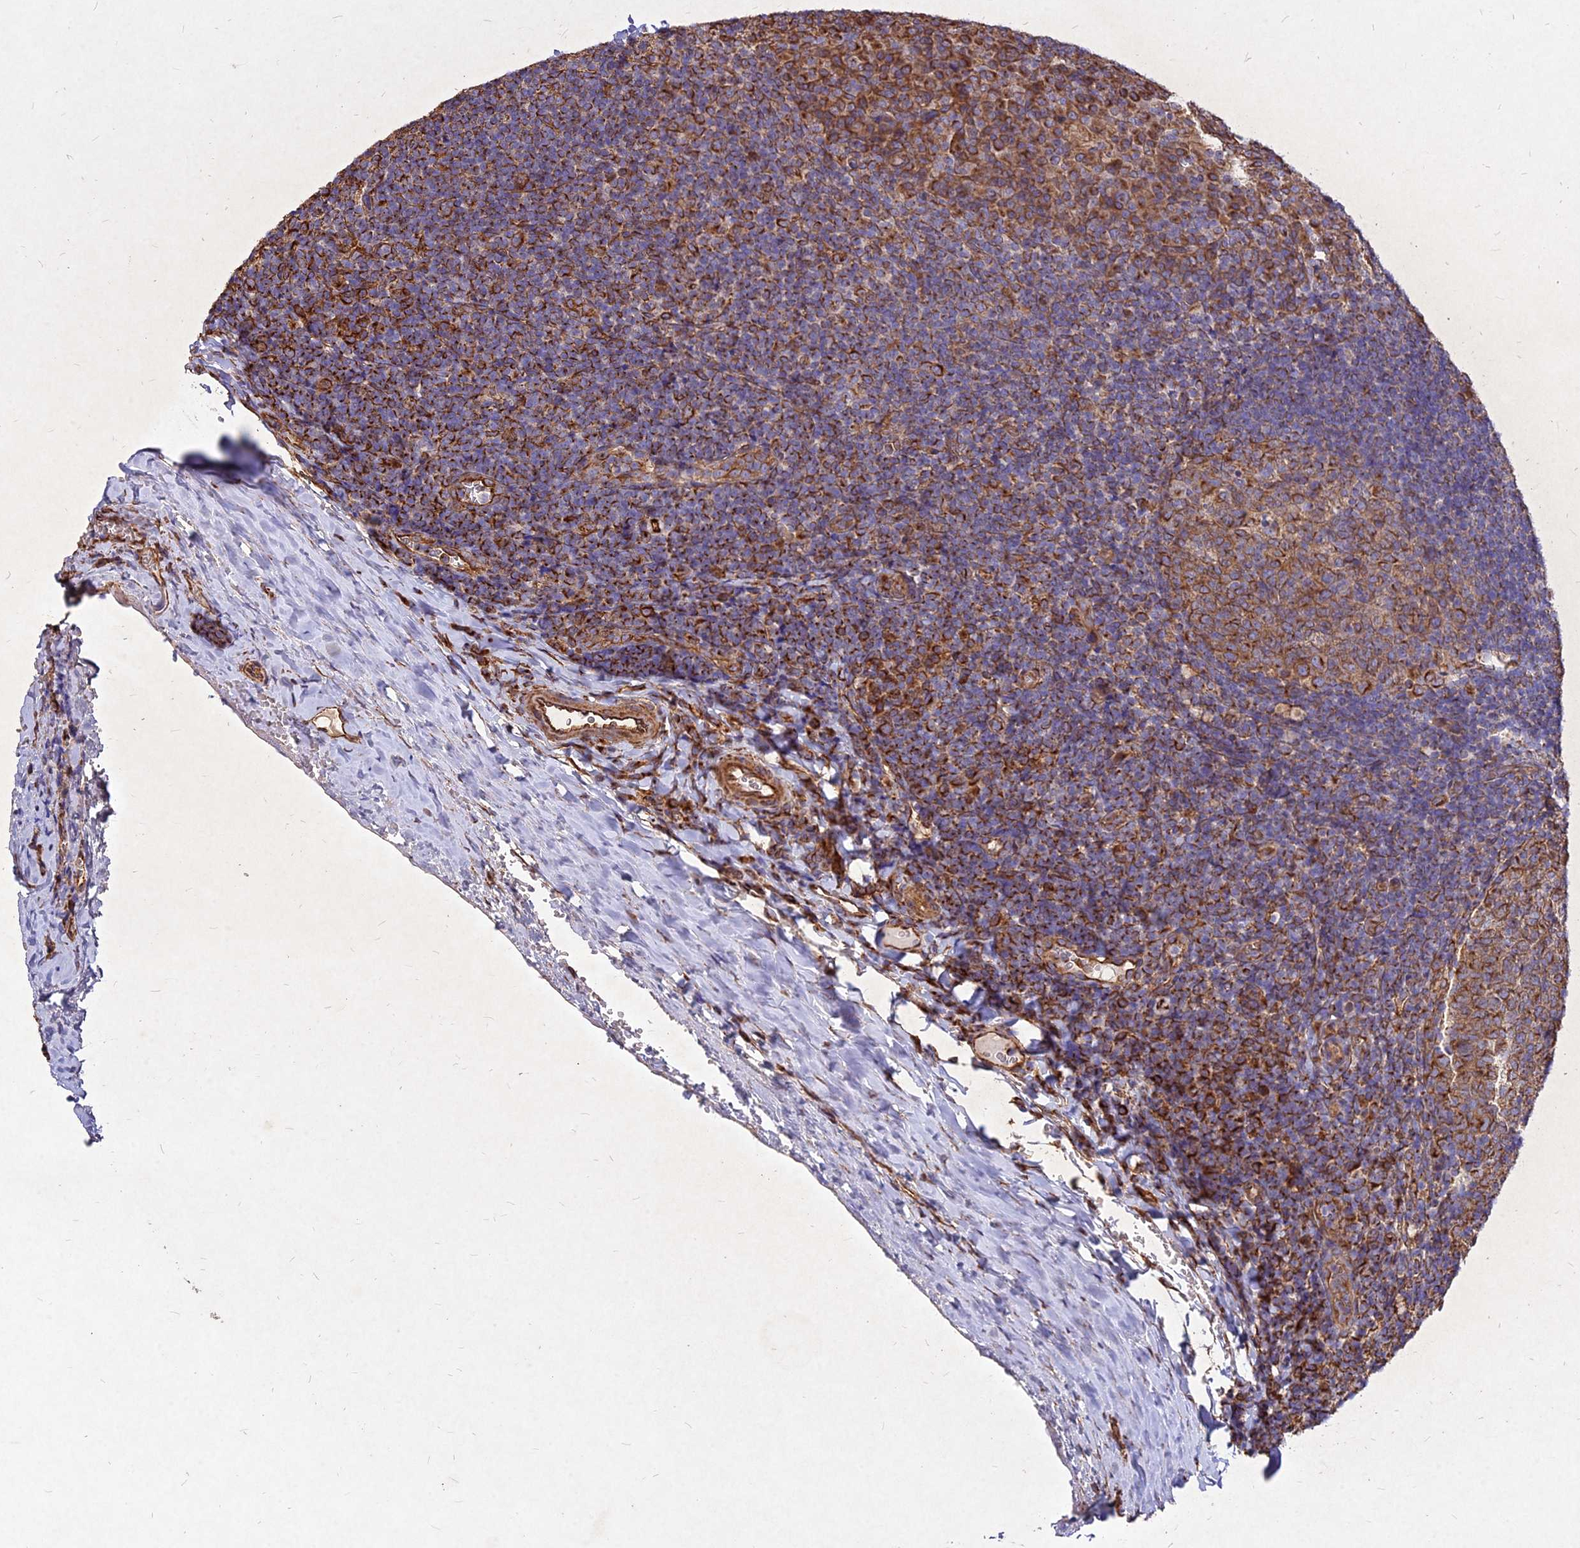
{"staining": {"intensity": "strong", "quantity": "25%-75%", "location": "cytoplasmic/membranous"}, "tissue": "tonsil", "cell_type": "Germinal center cells", "image_type": "normal", "snomed": [{"axis": "morphology", "description": "Normal tissue, NOS"}, {"axis": "topography", "description": "Tonsil"}], "caption": "The image exhibits immunohistochemical staining of normal tonsil. There is strong cytoplasmic/membranous positivity is identified in approximately 25%-75% of germinal center cells. (DAB IHC with brightfield microscopy, high magnification).", "gene": "SKA1", "patient": {"sex": "male", "age": 17}}